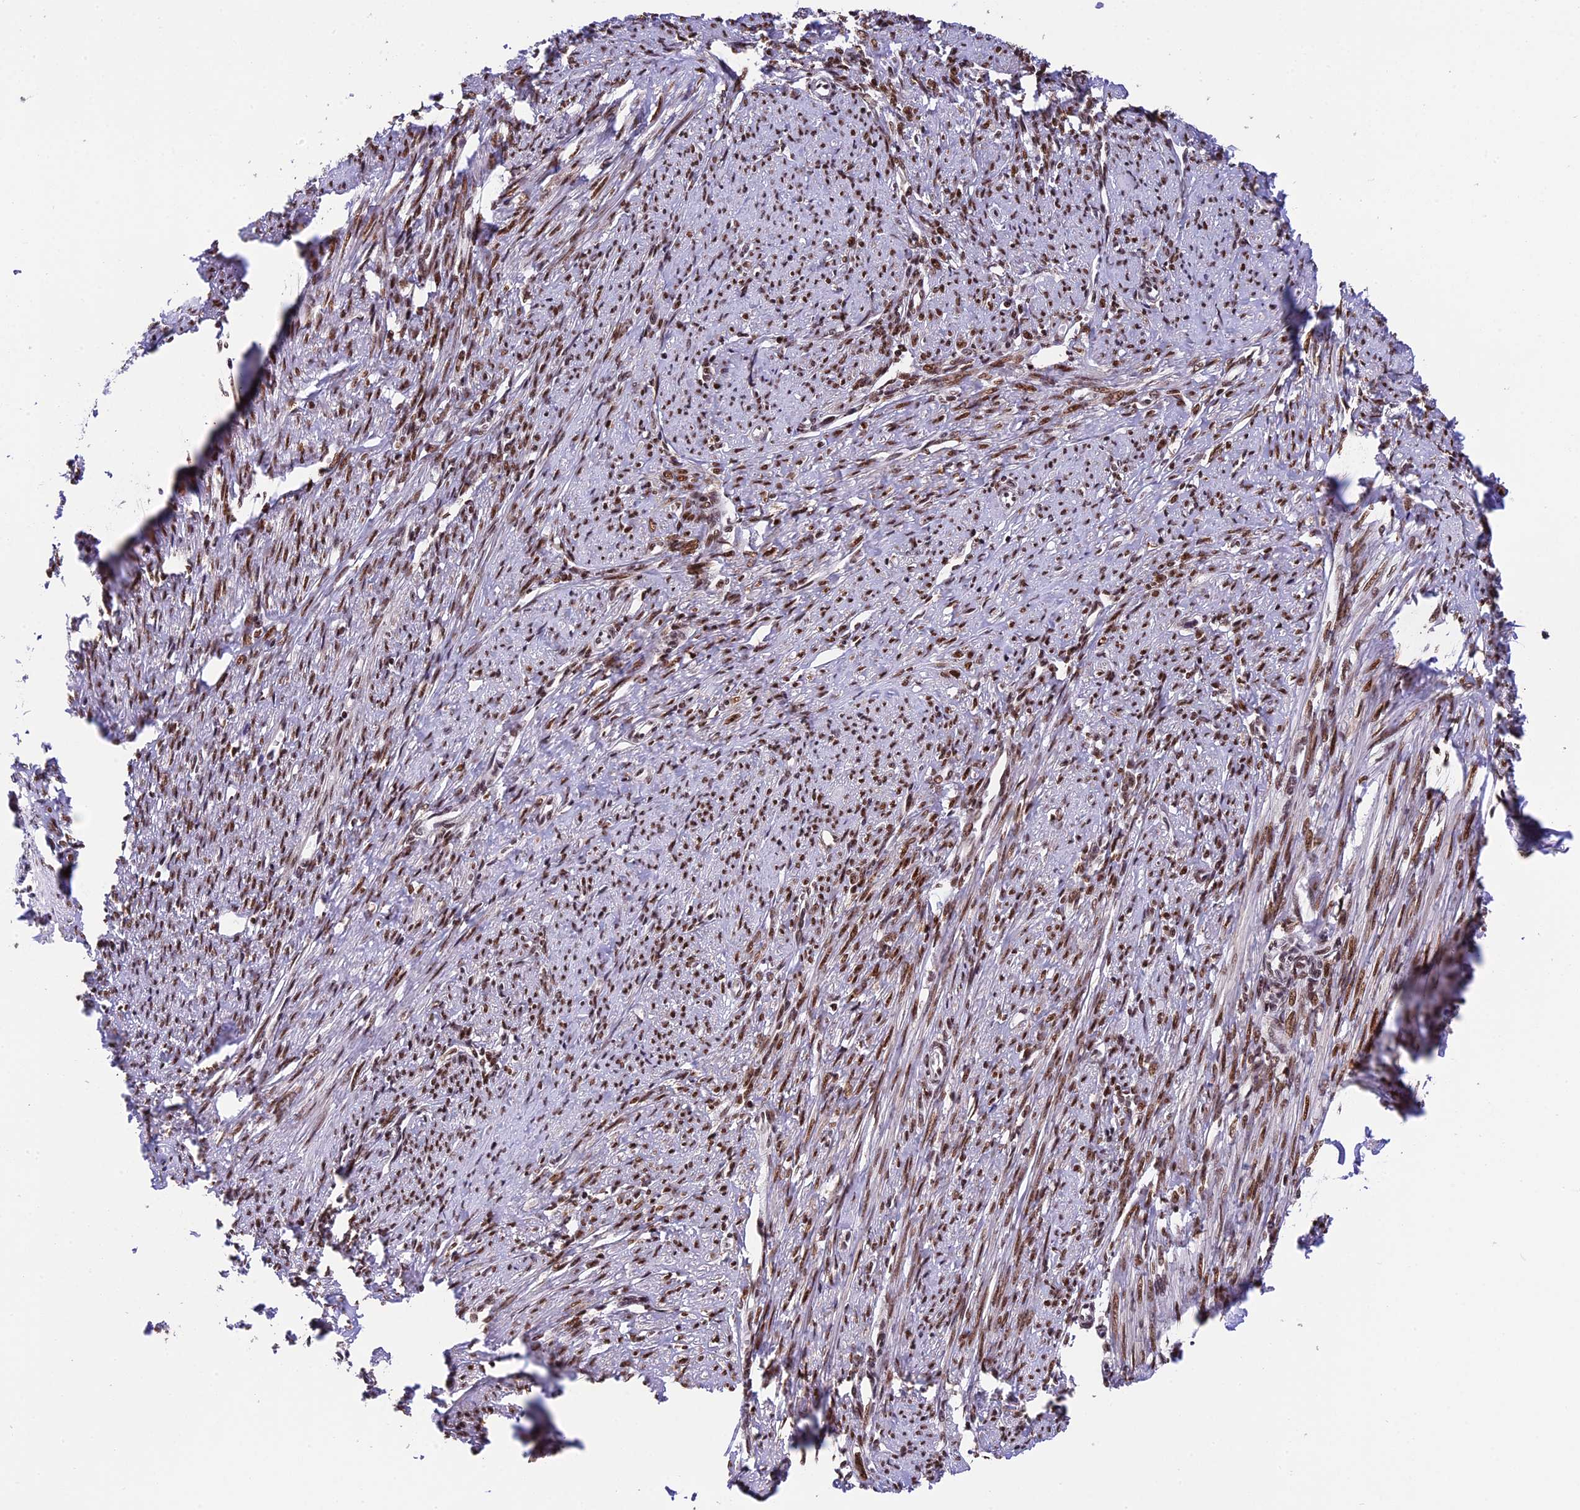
{"staining": {"intensity": "strong", "quantity": ">75%", "location": "nuclear"}, "tissue": "smooth muscle", "cell_type": "Smooth muscle cells", "image_type": "normal", "snomed": [{"axis": "morphology", "description": "Normal tissue, NOS"}, {"axis": "topography", "description": "Smooth muscle"}, {"axis": "topography", "description": "Uterus"}], "caption": "Immunohistochemistry (IHC) staining of benign smooth muscle, which displays high levels of strong nuclear expression in about >75% of smooth muscle cells indicating strong nuclear protein staining. The staining was performed using DAB (3,3'-diaminobenzidine) (brown) for protein detection and nuclei were counterstained in hematoxylin (blue).", "gene": "RAMACL", "patient": {"sex": "female", "age": 59}}